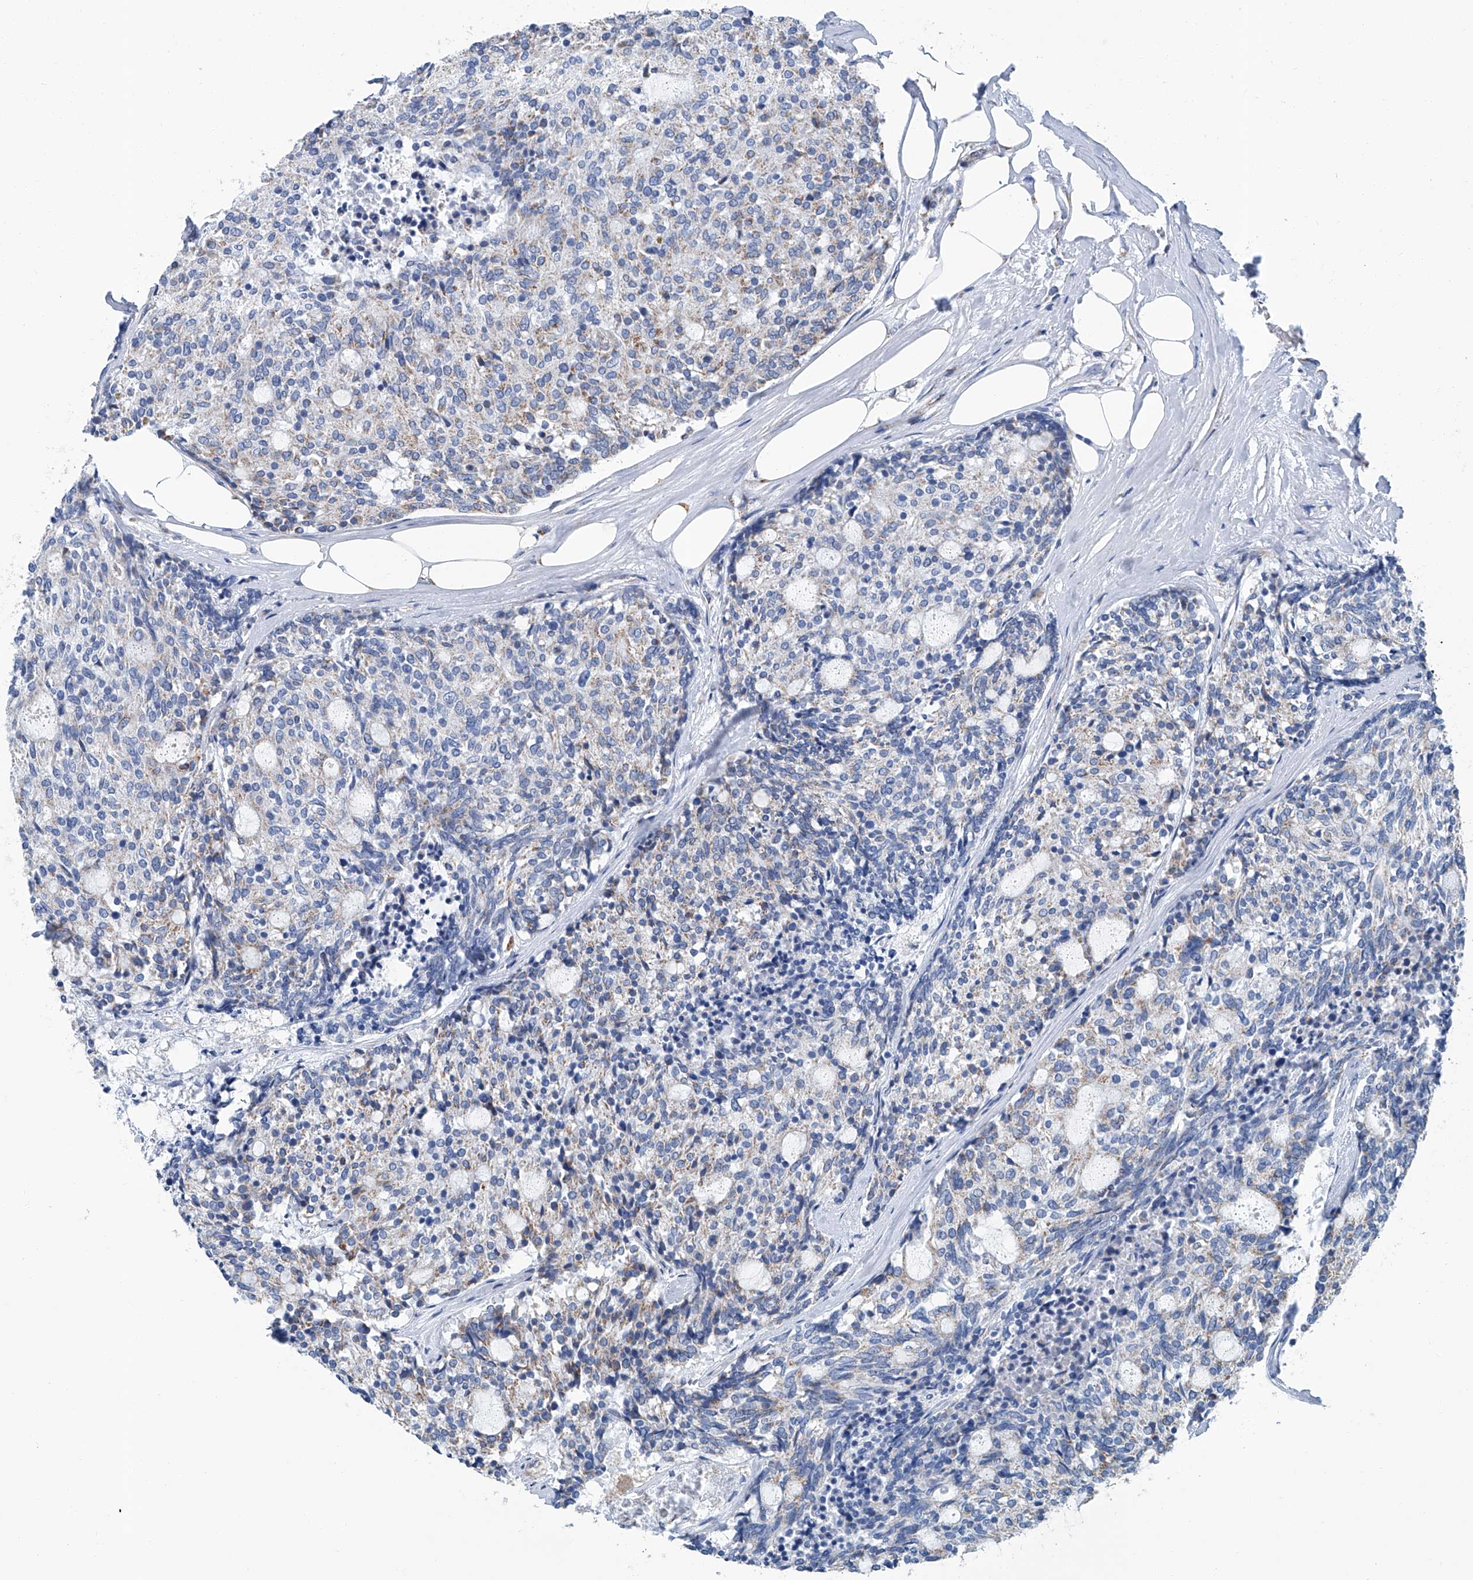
{"staining": {"intensity": "weak", "quantity": "<25%", "location": "cytoplasmic/membranous"}, "tissue": "carcinoid", "cell_type": "Tumor cells", "image_type": "cancer", "snomed": [{"axis": "morphology", "description": "Carcinoid, malignant, NOS"}, {"axis": "topography", "description": "Pancreas"}], "caption": "Photomicrograph shows no protein positivity in tumor cells of carcinoid tissue.", "gene": "MT-ND1", "patient": {"sex": "female", "age": 54}}